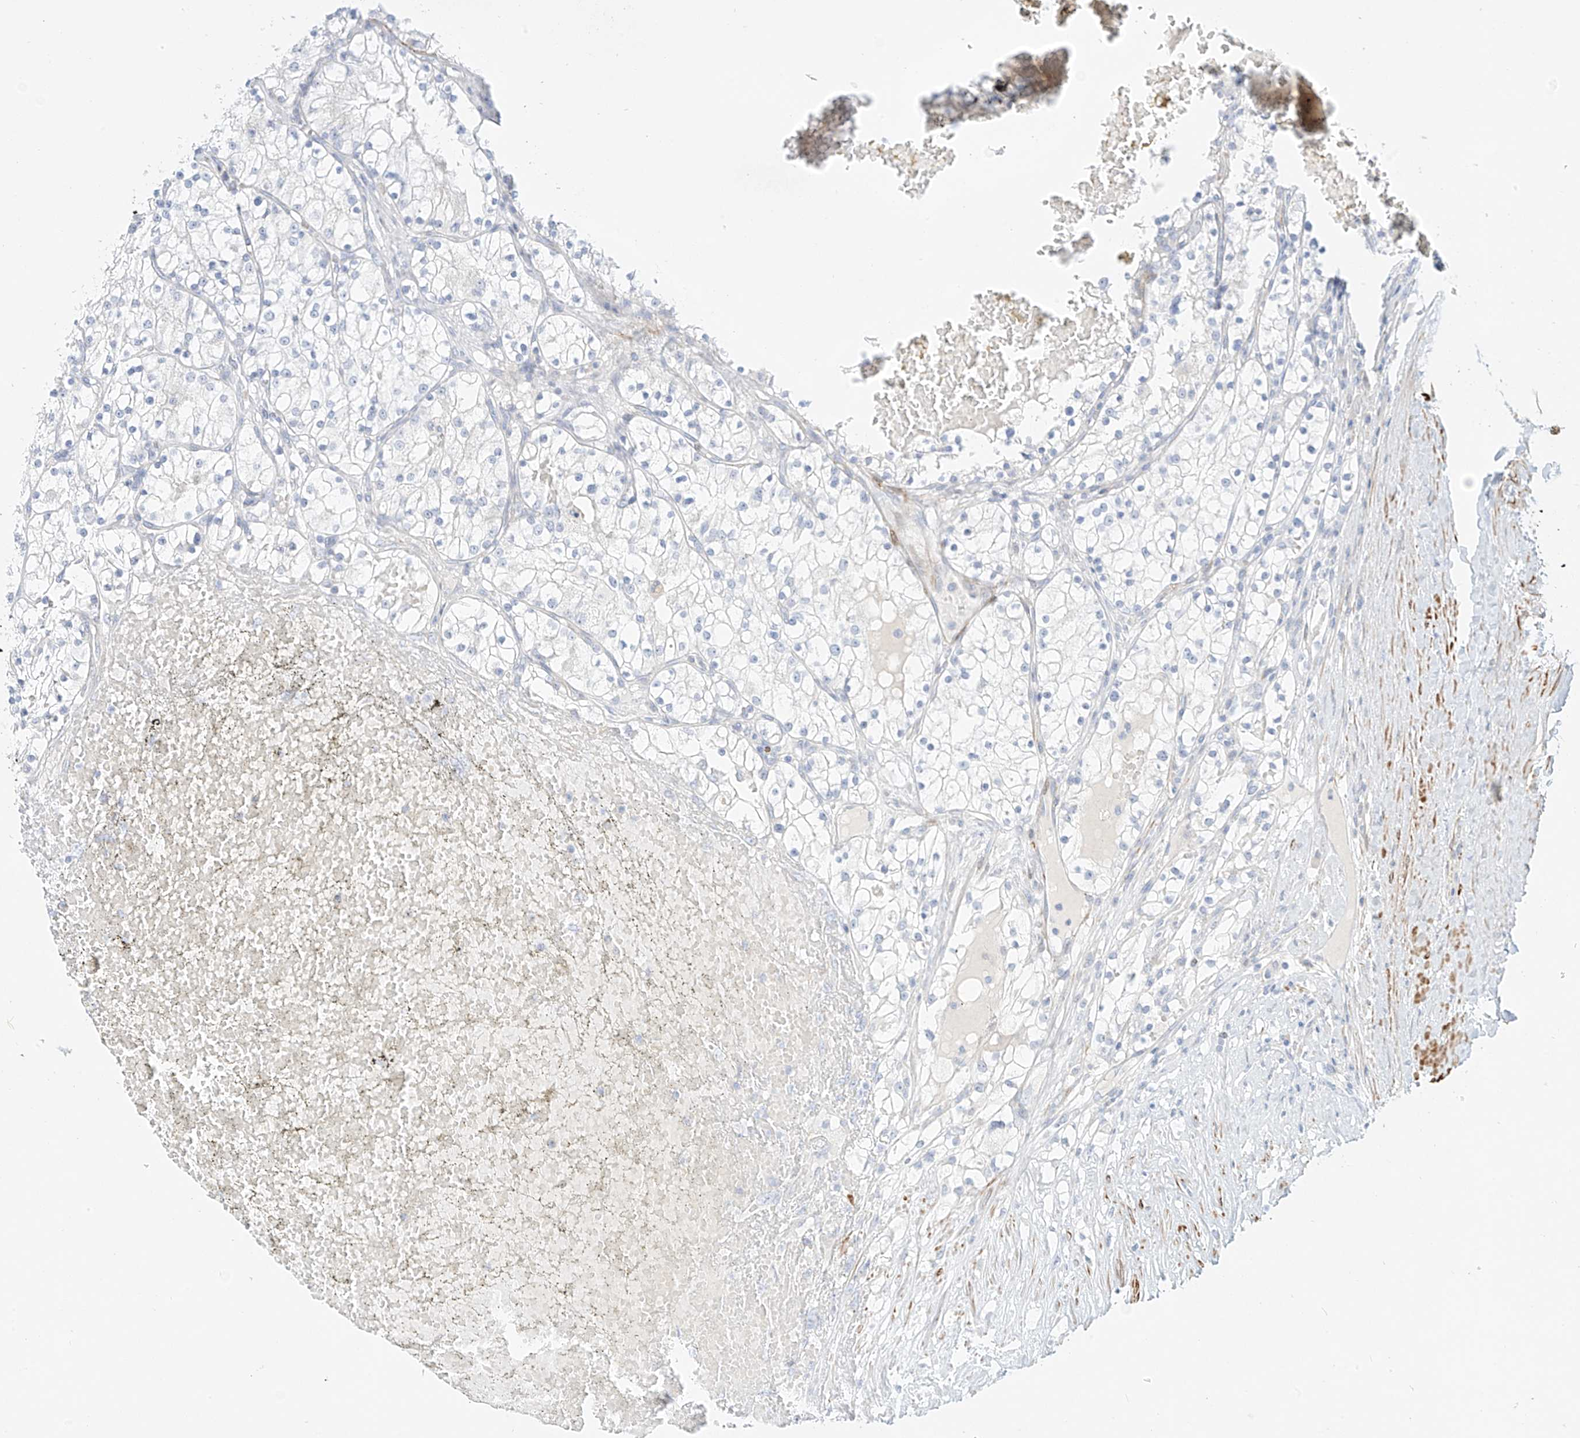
{"staining": {"intensity": "negative", "quantity": "none", "location": "none"}, "tissue": "renal cancer", "cell_type": "Tumor cells", "image_type": "cancer", "snomed": [{"axis": "morphology", "description": "Normal tissue, NOS"}, {"axis": "morphology", "description": "Adenocarcinoma, NOS"}, {"axis": "topography", "description": "Kidney"}], "caption": "Renal cancer (adenocarcinoma) stained for a protein using immunohistochemistry (IHC) shows no staining tumor cells.", "gene": "ST3GAL5", "patient": {"sex": "male", "age": 68}}